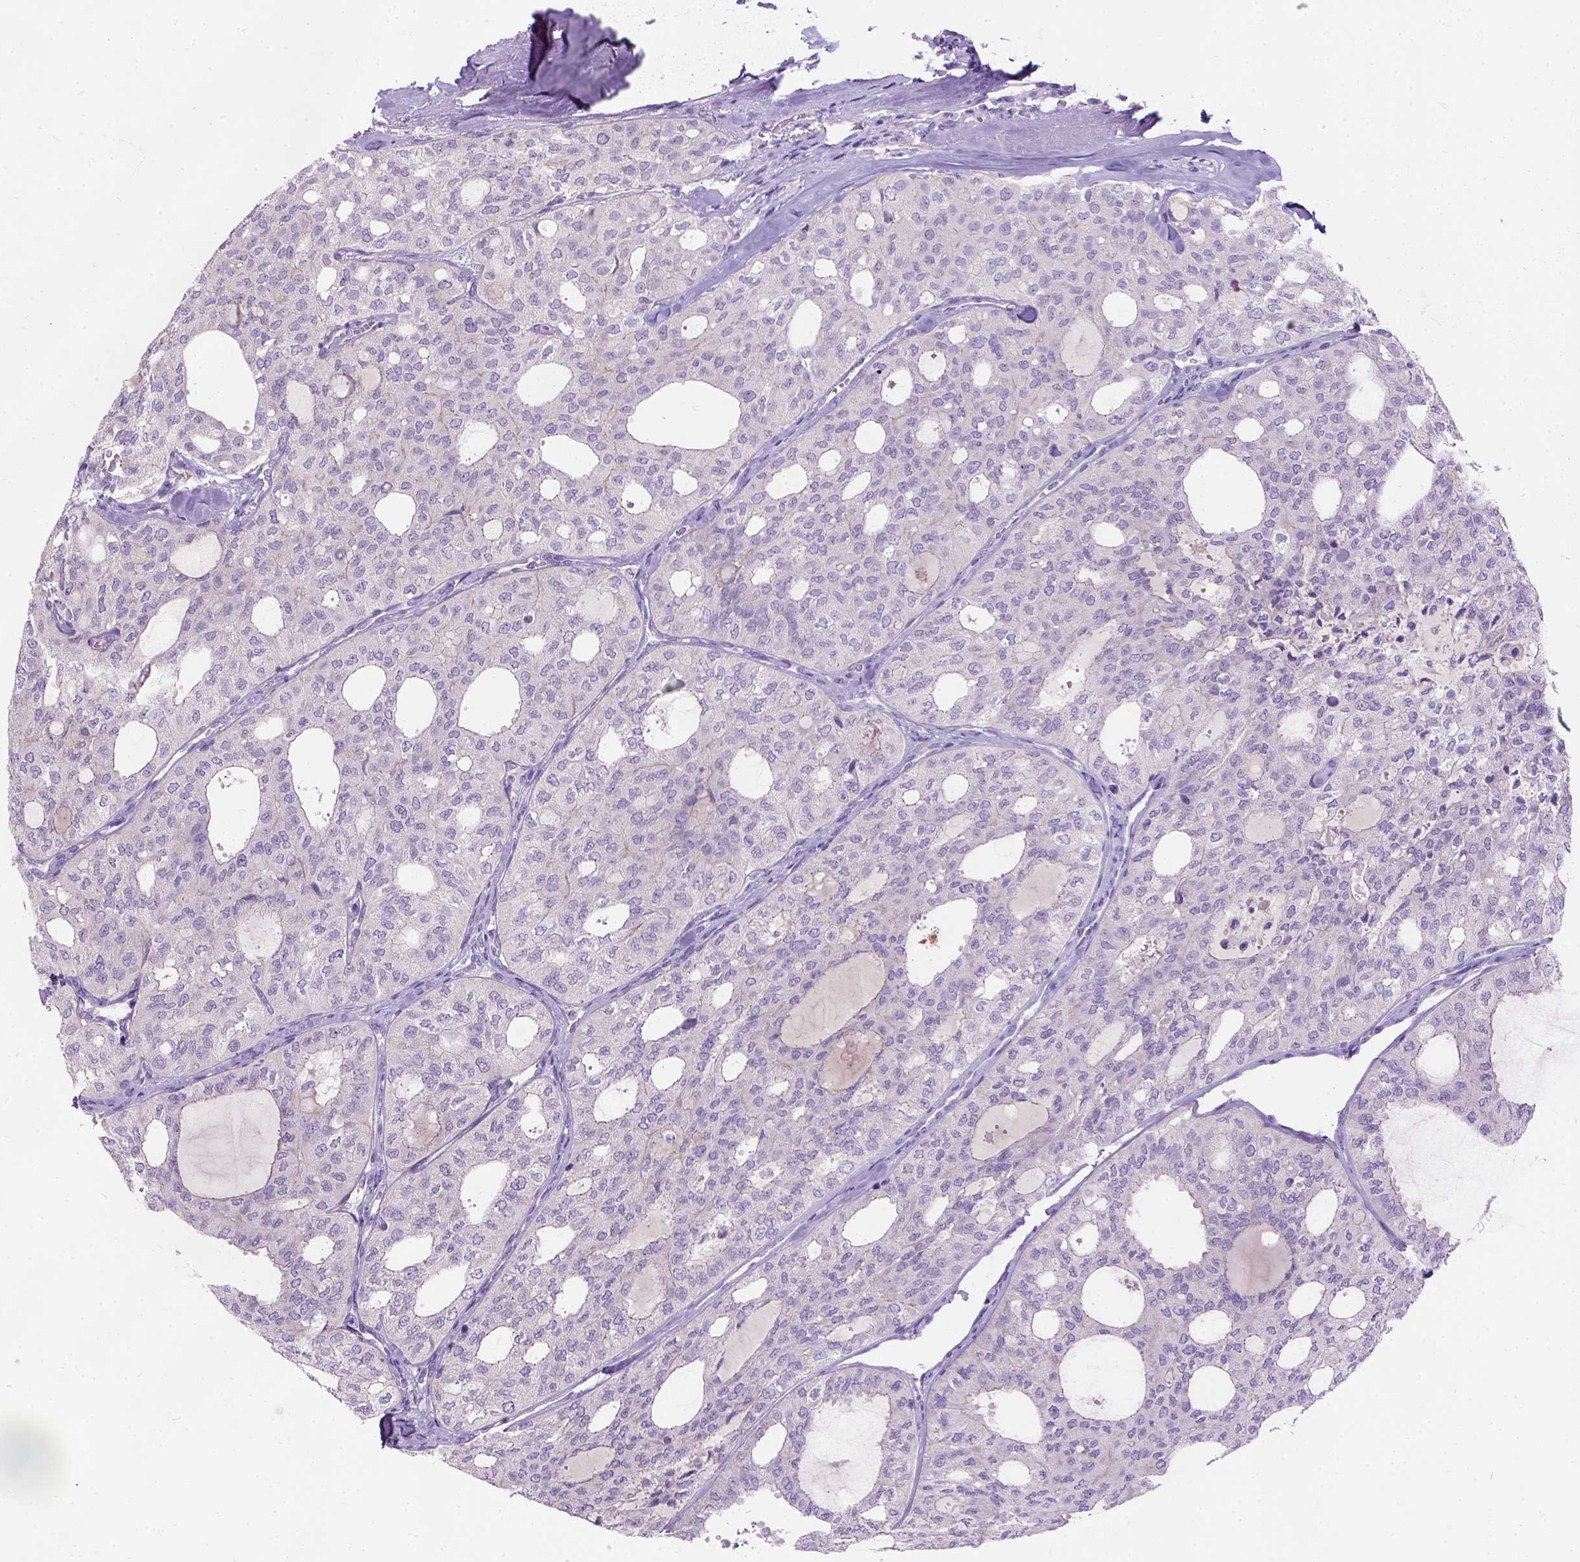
{"staining": {"intensity": "negative", "quantity": "none", "location": "none"}, "tissue": "thyroid cancer", "cell_type": "Tumor cells", "image_type": "cancer", "snomed": [{"axis": "morphology", "description": "Follicular adenoma carcinoma, NOS"}, {"axis": "topography", "description": "Thyroid gland"}], "caption": "Immunohistochemistry of thyroid cancer (follicular adenoma carcinoma) reveals no staining in tumor cells. (Brightfield microscopy of DAB immunohistochemistry (IHC) at high magnification).", "gene": "C20orf144", "patient": {"sex": "male", "age": 75}}